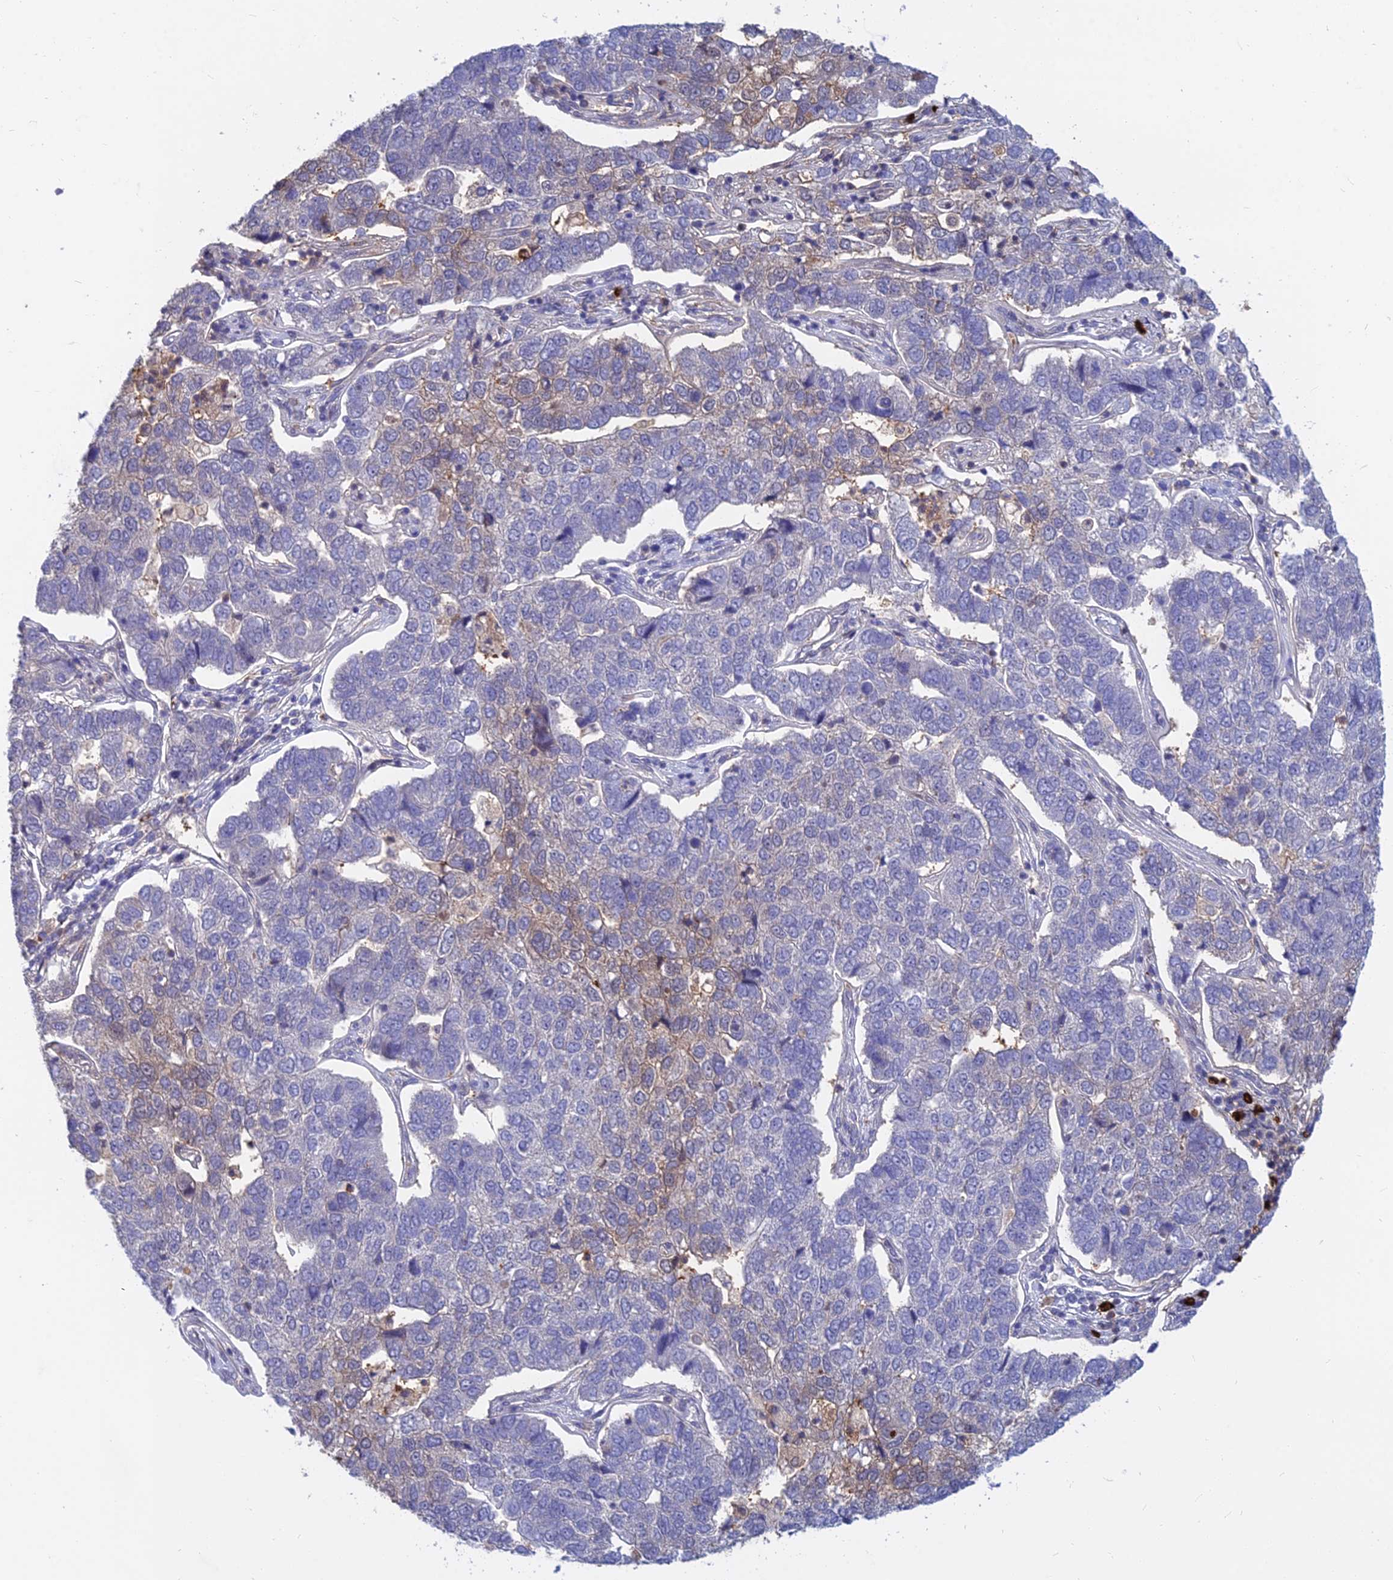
{"staining": {"intensity": "weak", "quantity": "<25%", "location": "cytoplasmic/membranous"}, "tissue": "pancreatic cancer", "cell_type": "Tumor cells", "image_type": "cancer", "snomed": [{"axis": "morphology", "description": "Adenocarcinoma, NOS"}, {"axis": "topography", "description": "Pancreas"}], "caption": "IHC image of adenocarcinoma (pancreatic) stained for a protein (brown), which exhibits no positivity in tumor cells.", "gene": "B3GALT4", "patient": {"sex": "female", "age": 61}}